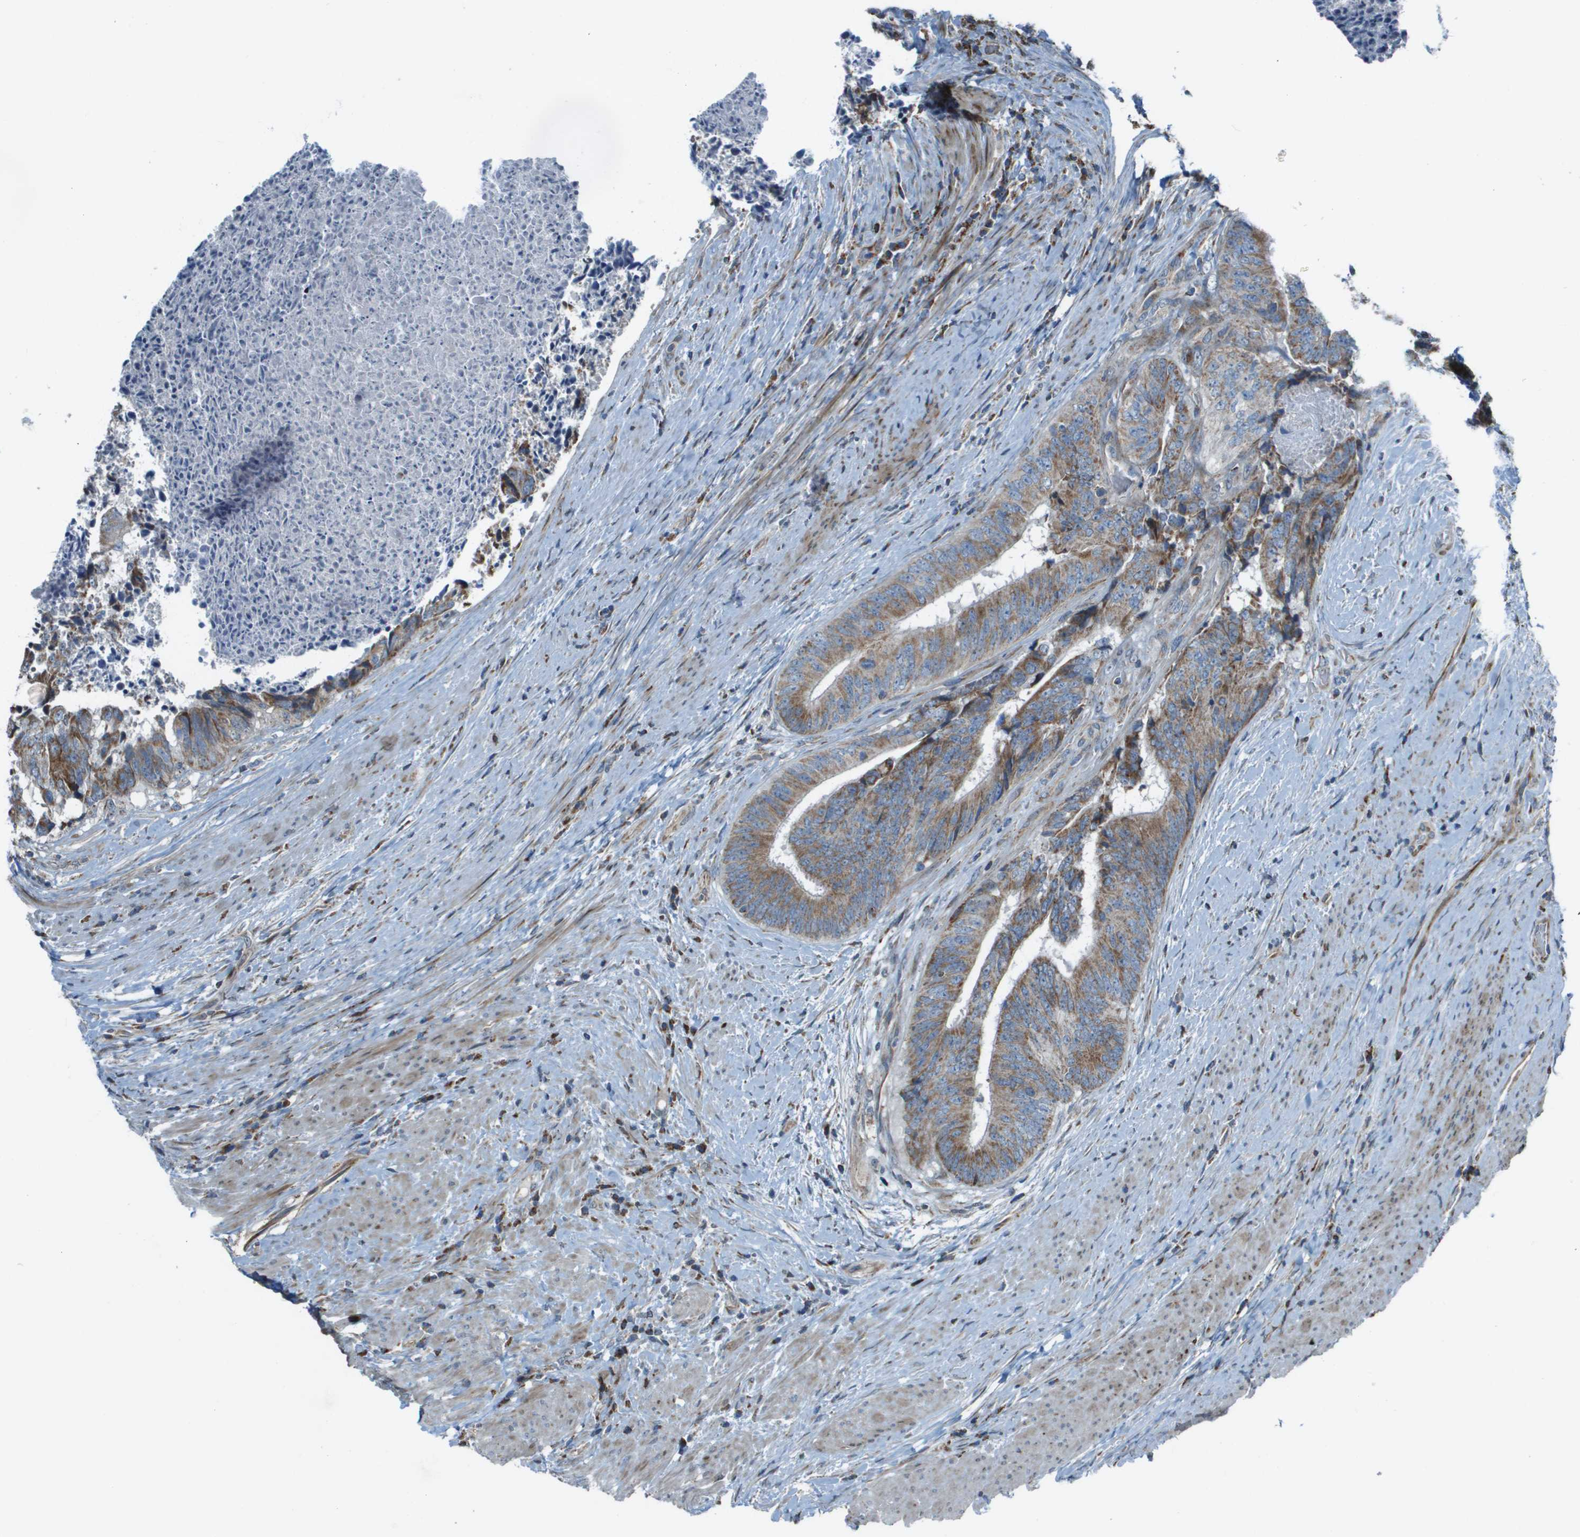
{"staining": {"intensity": "moderate", "quantity": ">75%", "location": "cytoplasmic/membranous"}, "tissue": "colorectal cancer", "cell_type": "Tumor cells", "image_type": "cancer", "snomed": [{"axis": "morphology", "description": "Adenocarcinoma, NOS"}, {"axis": "topography", "description": "Rectum"}], "caption": "Adenocarcinoma (colorectal) was stained to show a protein in brown. There is medium levels of moderate cytoplasmic/membranous staining in about >75% of tumor cells.", "gene": "MGAT3", "patient": {"sex": "male", "age": 72}}